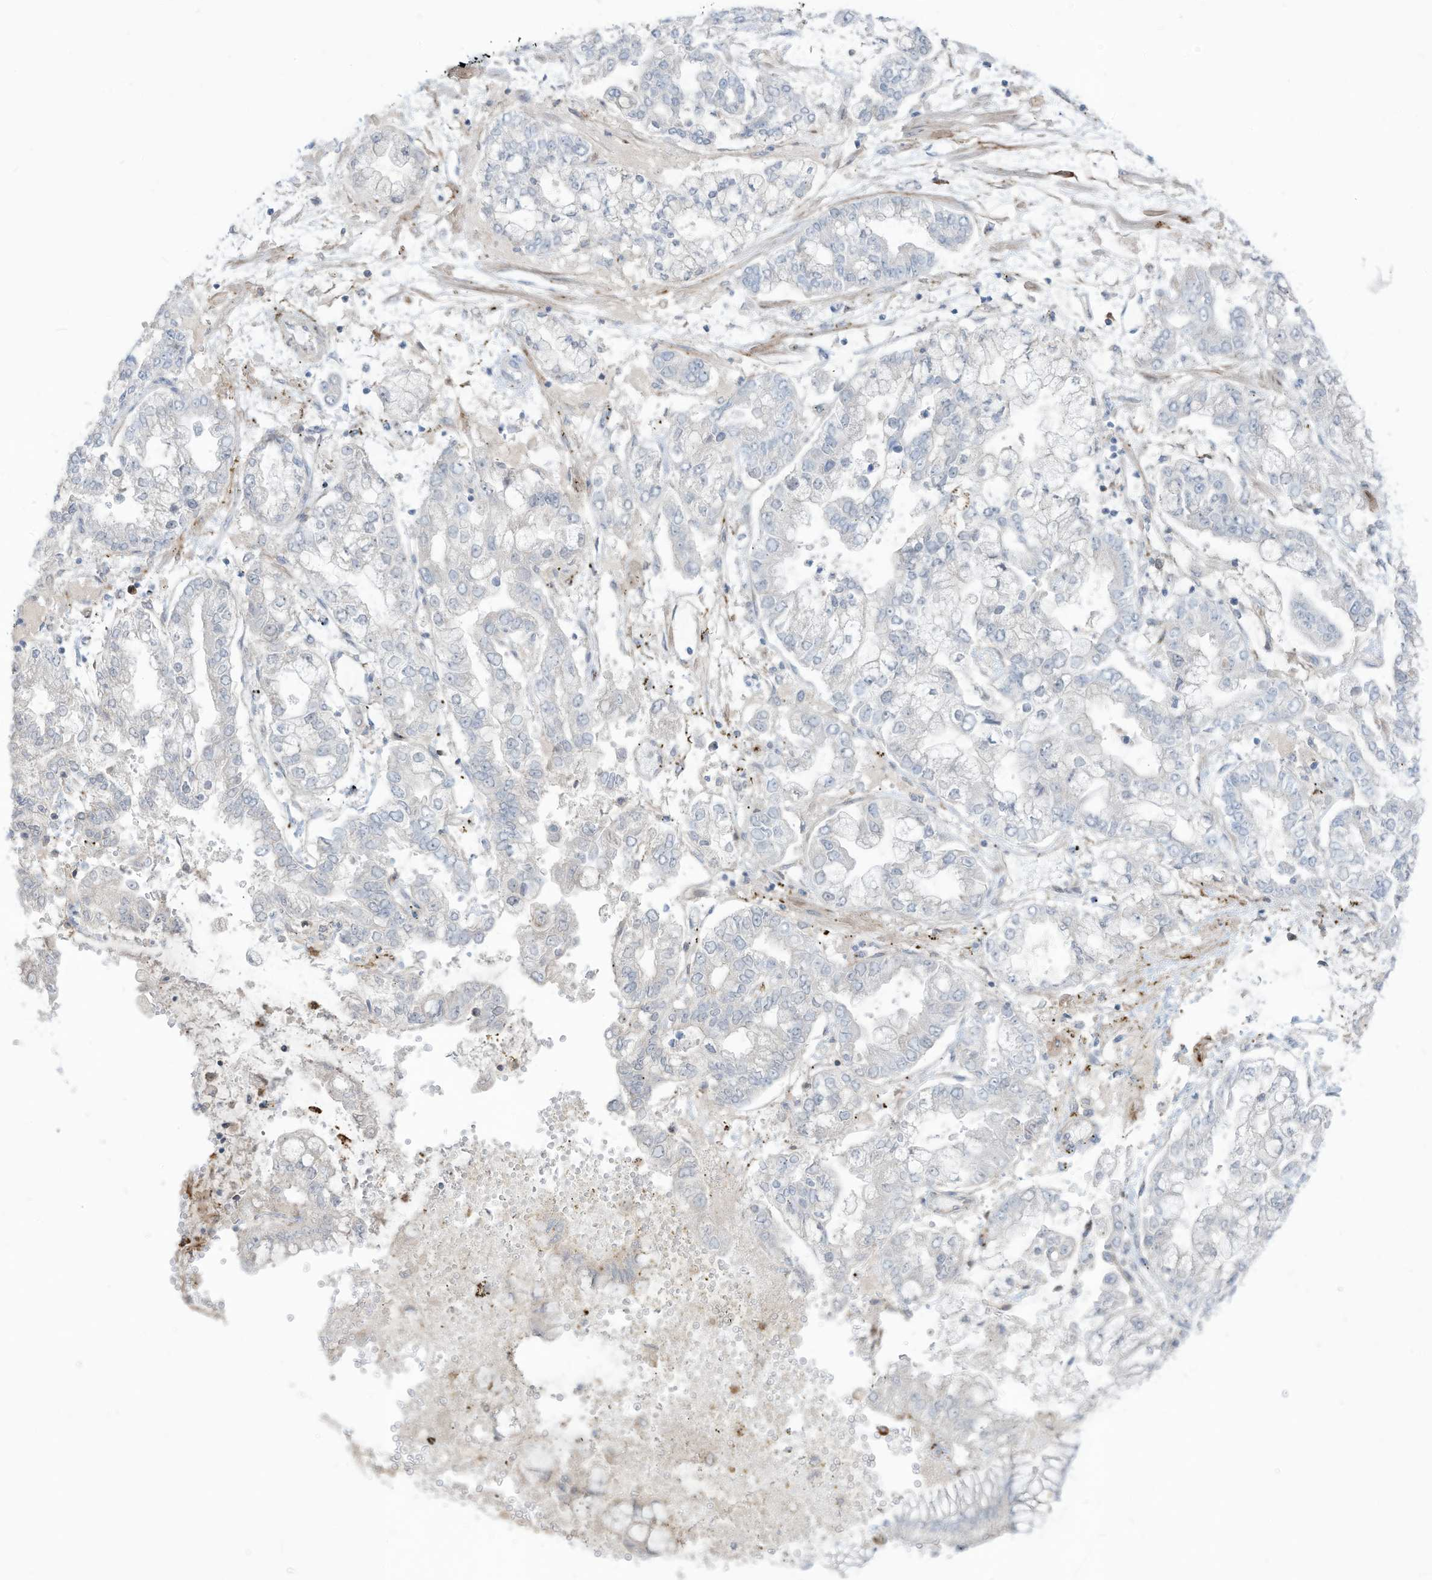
{"staining": {"intensity": "negative", "quantity": "none", "location": "none"}, "tissue": "stomach cancer", "cell_type": "Tumor cells", "image_type": "cancer", "snomed": [{"axis": "morphology", "description": "Normal tissue, NOS"}, {"axis": "morphology", "description": "Adenocarcinoma, NOS"}, {"axis": "topography", "description": "Stomach, upper"}, {"axis": "topography", "description": "Stomach"}], "caption": "This is an immunohistochemistry histopathology image of adenocarcinoma (stomach). There is no expression in tumor cells.", "gene": "NOTO", "patient": {"sex": "male", "age": 76}}